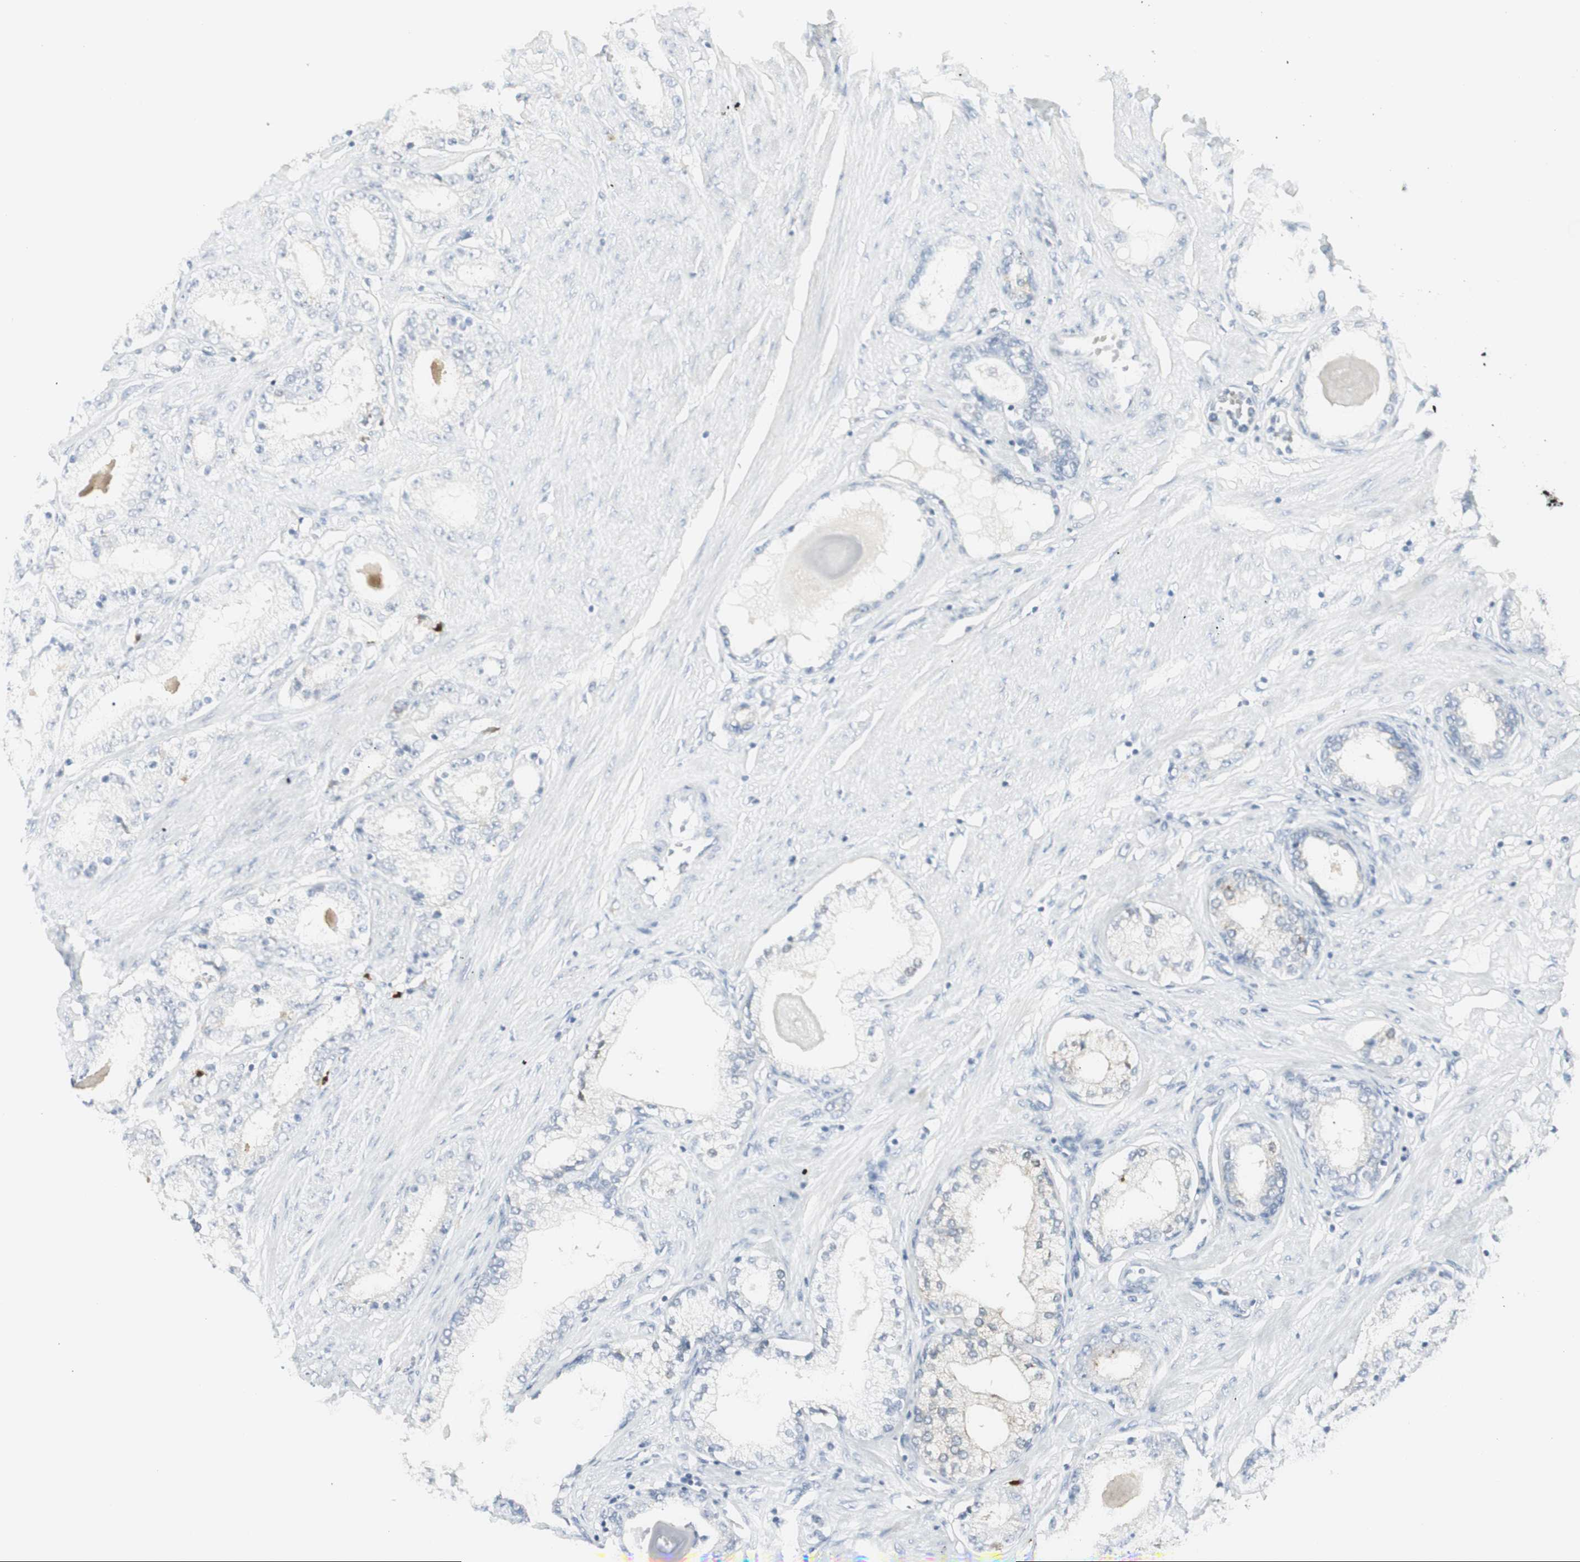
{"staining": {"intensity": "negative", "quantity": "none", "location": "none"}, "tissue": "prostate cancer", "cell_type": "Tumor cells", "image_type": "cancer", "snomed": [{"axis": "morphology", "description": "Adenocarcinoma, Low grade"}, {"axis": "topography", "description": "Prostate"}], "caption": "Immunohistochemical staining of human low-grade adenocarcinoma (prostate) shows no significant expression in tumor cells.", "gene": "MDK", "patient": {"sex": "male", "age": 63}}